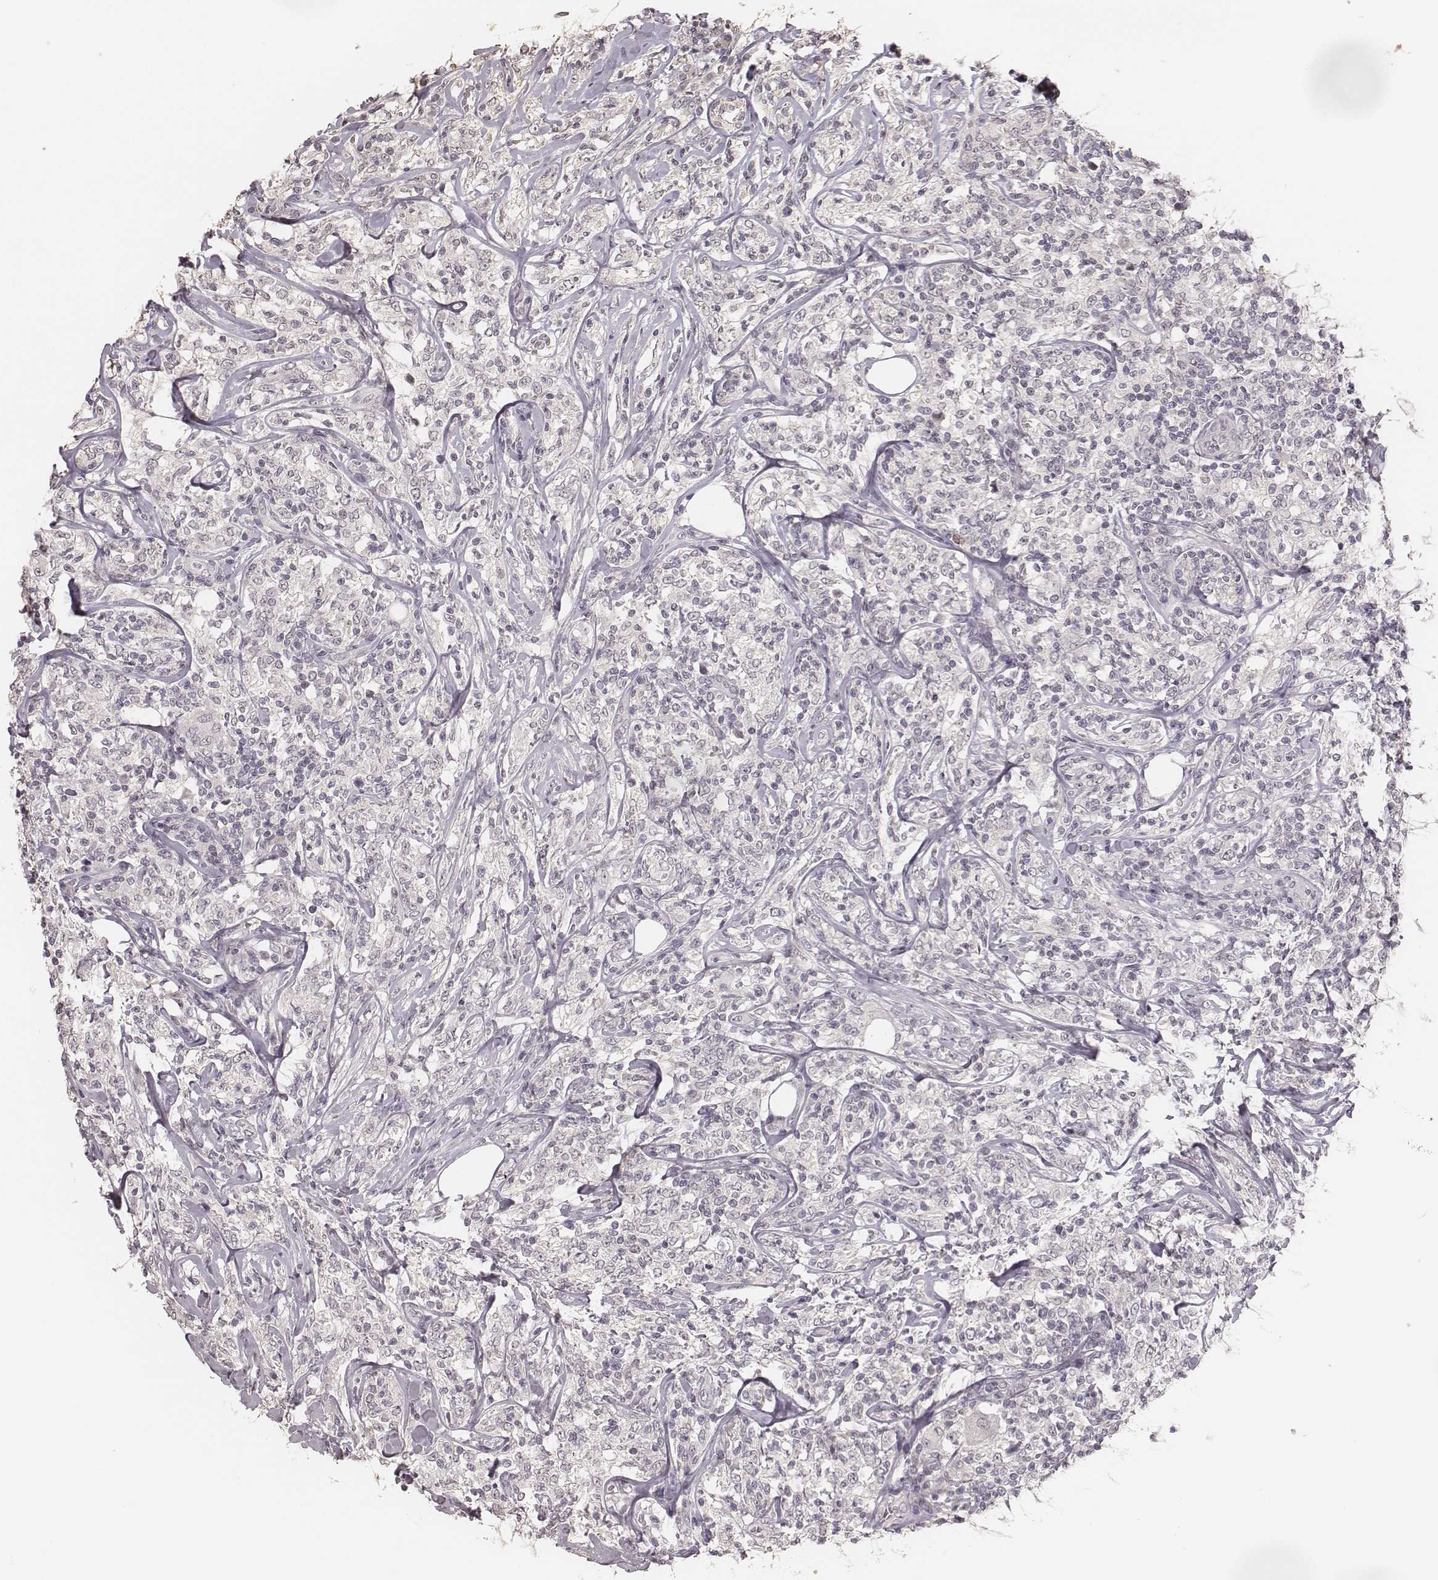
{"staining": {"intensity": "negative", "quantity": "none", "location": "none"}, "tissue": "lymphoma", "cell_type": "Tumor cells", "image_type": "cancer", "snomed": [{"axis": "morphology", "description": "Malignant lymphoma, non-Hodgkin's type, High grade"}, {"axis": "topography", "description": "Lymph node"}], "caption": "An image of high-grade malignant lymphoma, non-Hodgkin's type stained for a protein displays no brown staining in tumor cells.", "gene": "LY6K", "patient": {"sex": "female", "age": 84}}